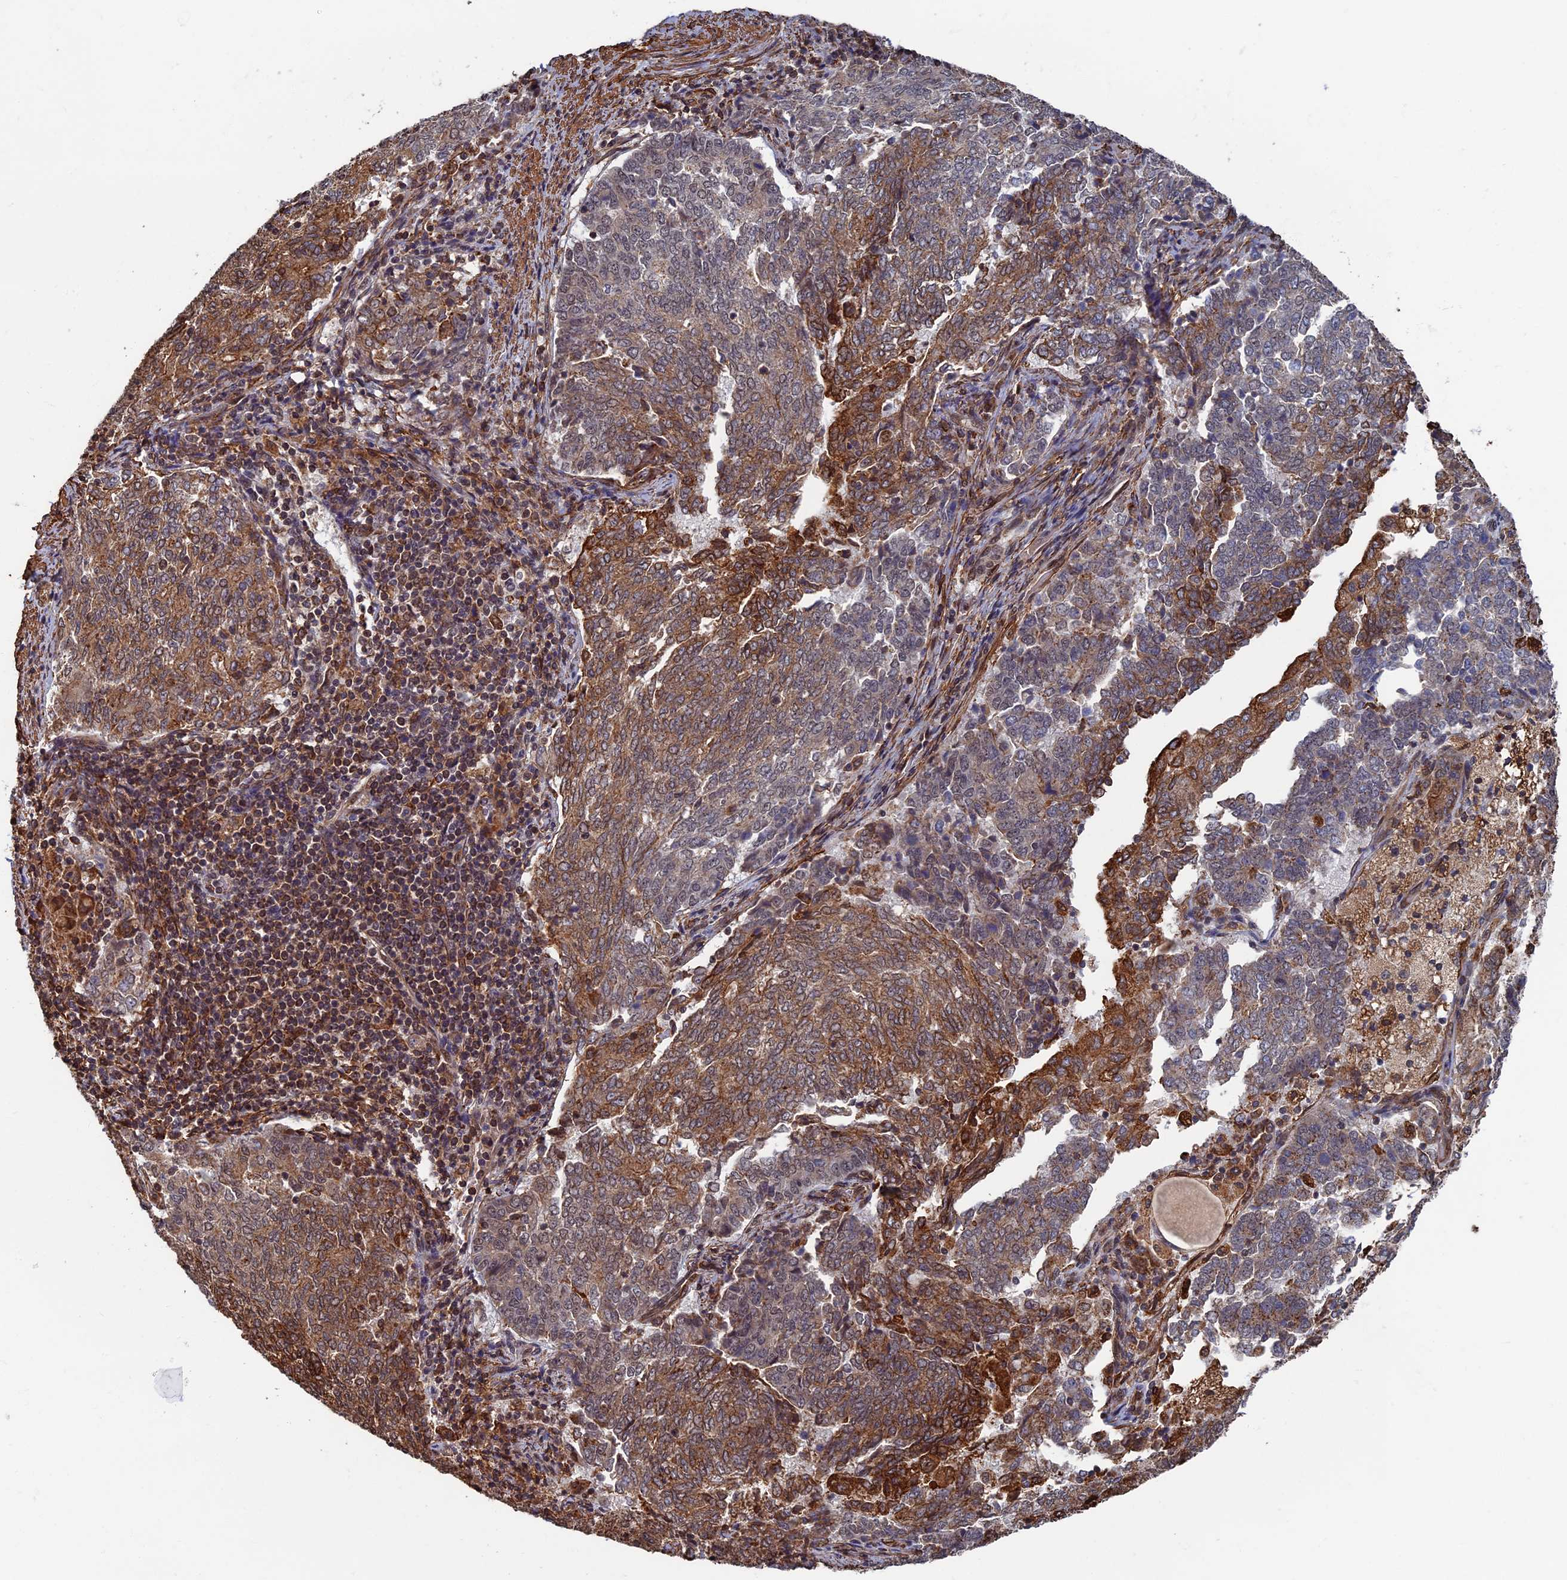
{"staining": {"intensity": "moderate", "quantity": ">75%", "location": "cytoplasmic/membranous"}, "tissue": "endometrial cancer", "cell_type": "Tumor cells", "image_type": "cancer", "snomed": [{"axis": "morphology", "description": "Adenocarcinoma, NOS"}, {"axis": "topography", "description": "Endometrium"}], "caption": "High-magnification brightfield microscopy of endometrial cancer stained with DAB (3,3'-diaminobenzidine) (brown) and counterstained with hematoxylin (blue). tumor cells exhibit moderate cytoplasmic/membranous expression is identified in about>75% of cells.", "gene": "CTDP1", "patient": {"sex": "female", "age": 80}}